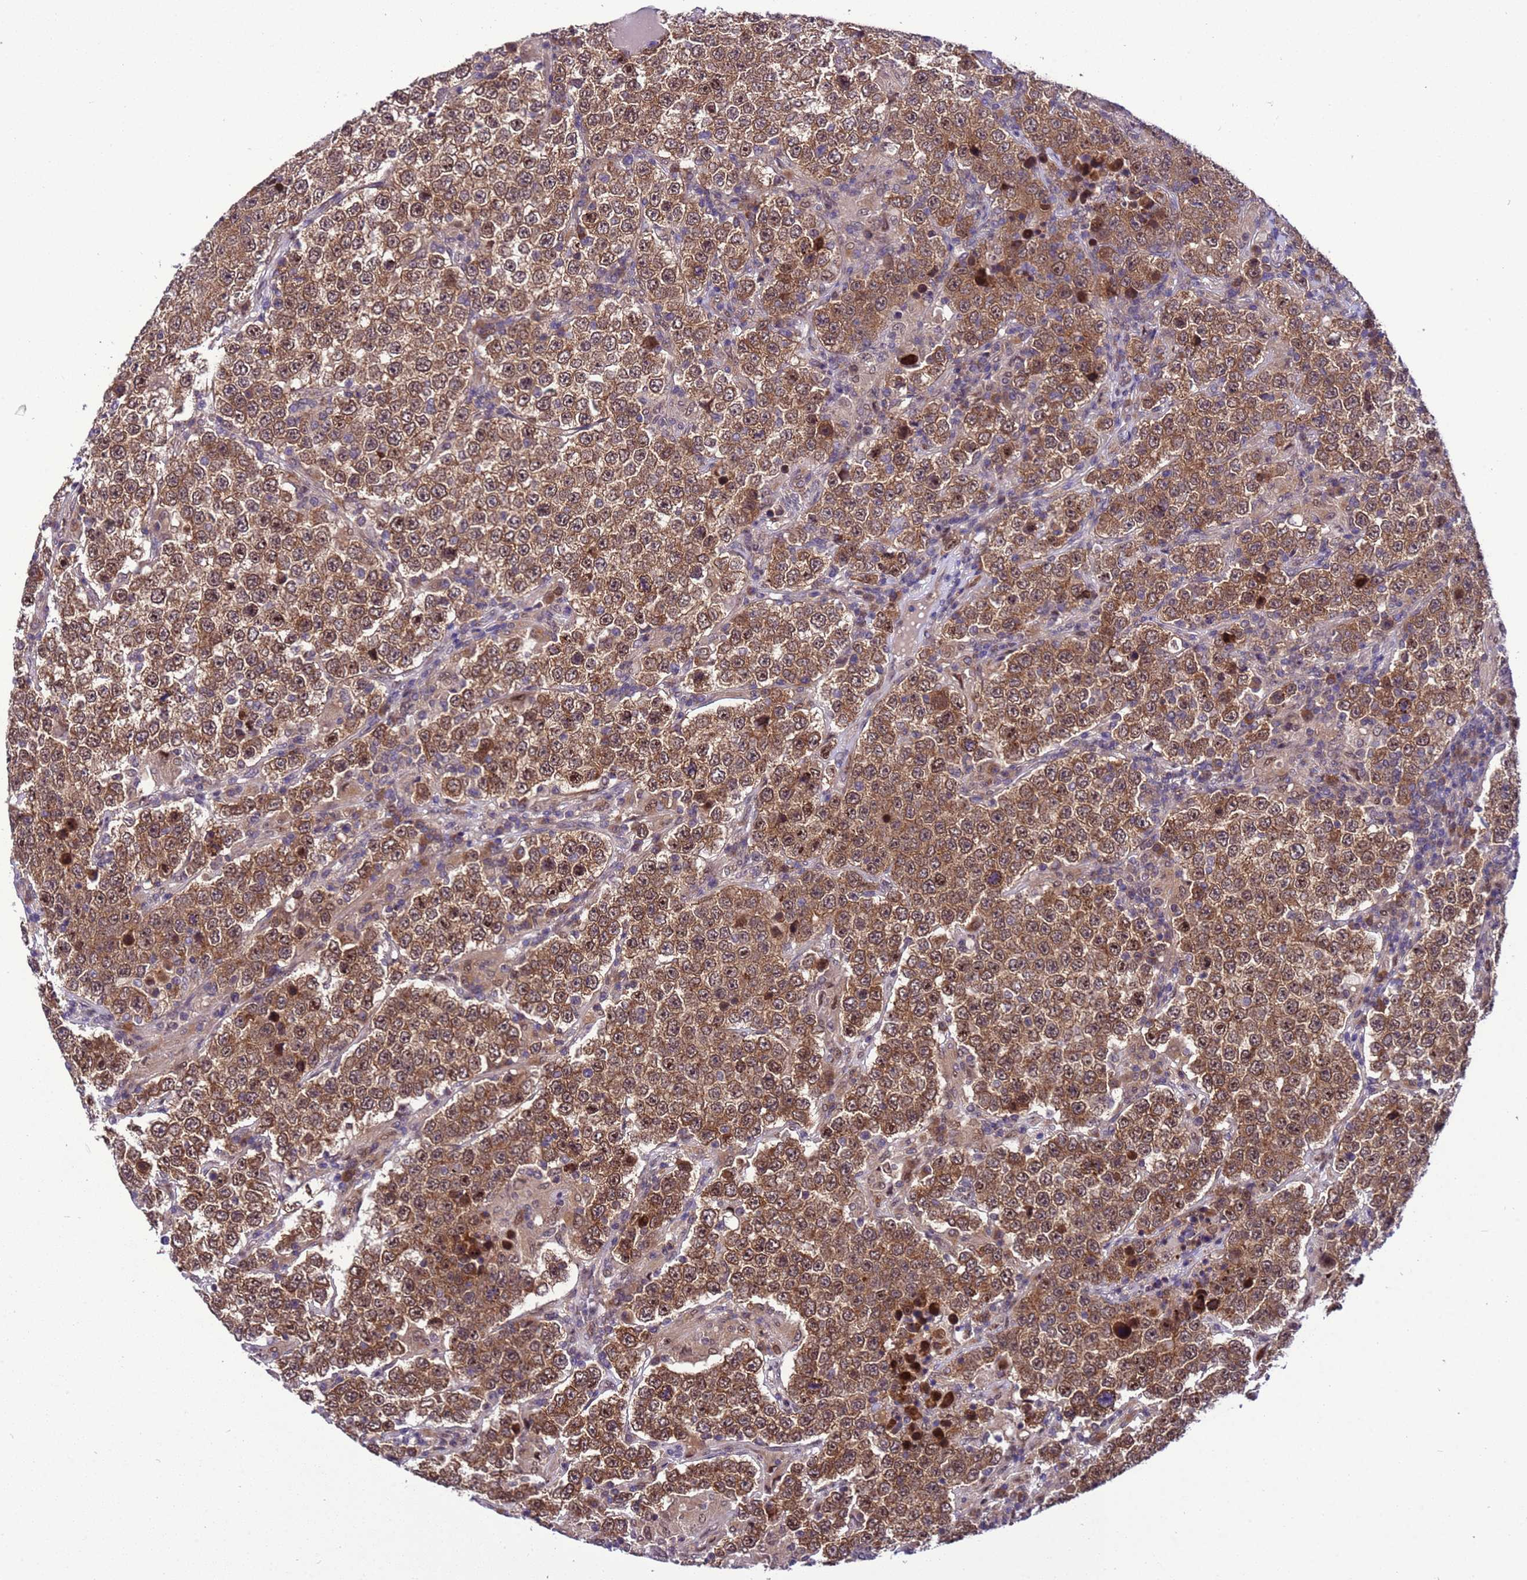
{"staining": {"intensity": "moderate", "quantity": ">75%", "location": "cytoplasmic/membranous,nuclear"}, "tissue": "testis cancer", "cell_type": "Tumor cells", "image_type": "cancer", "snomed": [{"axis": "morphology", "description": "Normal tissue, NOS"}, {"axis": "morphology", "description": "Urothelial carcinoma, High grade"}, {"axis": "morphology", "description": "Seminoma, NOS"}, {"axis": "morphology", "description": "Carcinoma, Embryonal, NOS"}, {"axis": "topography", "description": "Urinary bladder"}, {"axis": "topography", "description": "Testis"}], "caption": "An immunohistochemistry (IHC) image of tumor tissue is shown. Protein staining in brown shows moderate cytoplasmic/membranous and nuclear positivity in testis high-grade urothelial carcinoma within tumor cells.", "gene": "RASD1", "patient": {"sex": "male", "age": 41}}